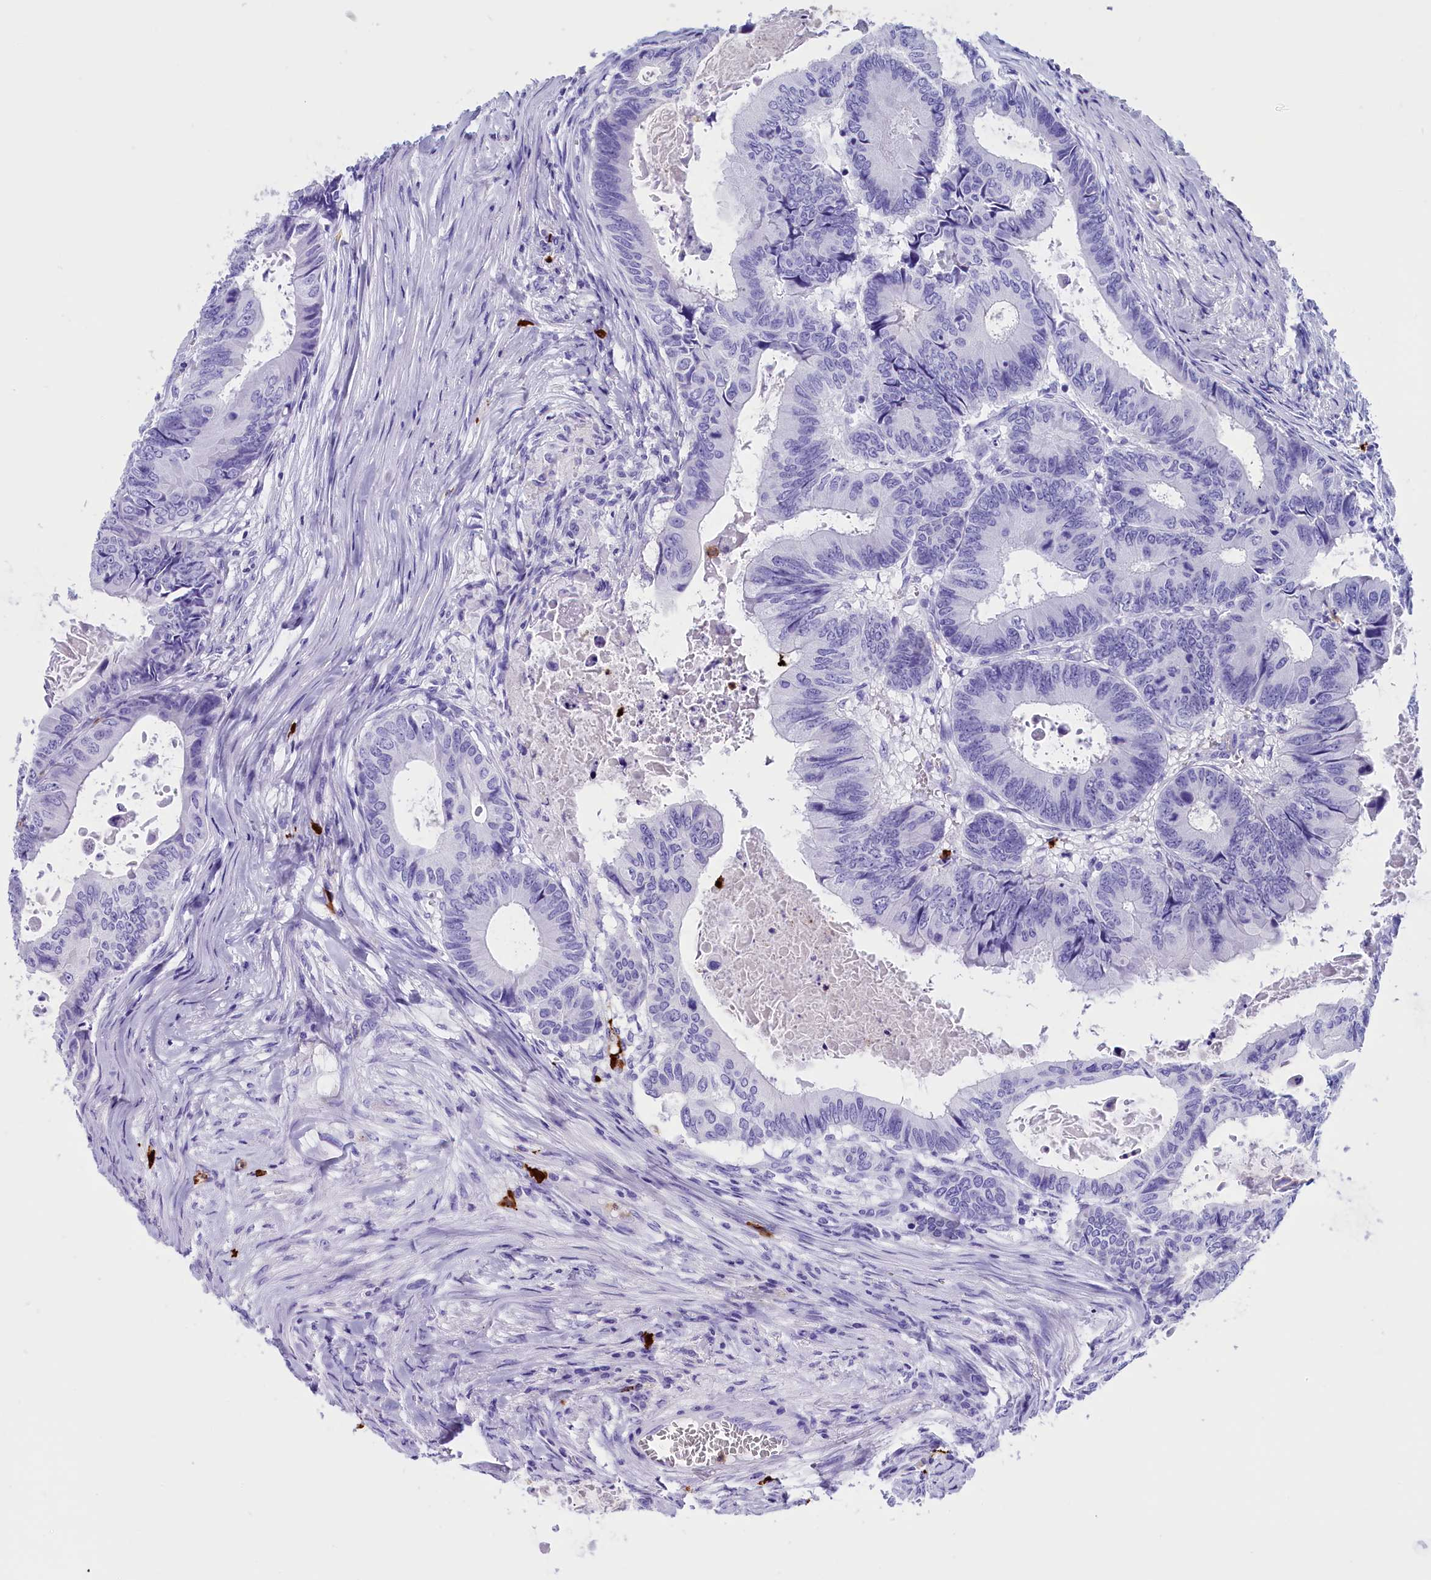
{"staining": {"intensity": "negative", "quantity": "none", "location": "none"}, "tissue": "colorectal cancer", "cell_type": "Tumor cells", "image_type": "cancer", "snomed": [{"axis": "morphology", "description": "Adenocarcinoma, NOS"}, {"axis": "topography", "description": "Colon"}], "caption": "A high-resolution histopathology image shows IHC staining of colorectal cancer (adenocarcinoma), which shows no significant positivity in tumor cells. (DAB (3,3'-diaminobenzidine) immunohistochemistry (IHC), high magnification).", "gene": "CLC", "patient": {"sex": "male", "age": 85}}